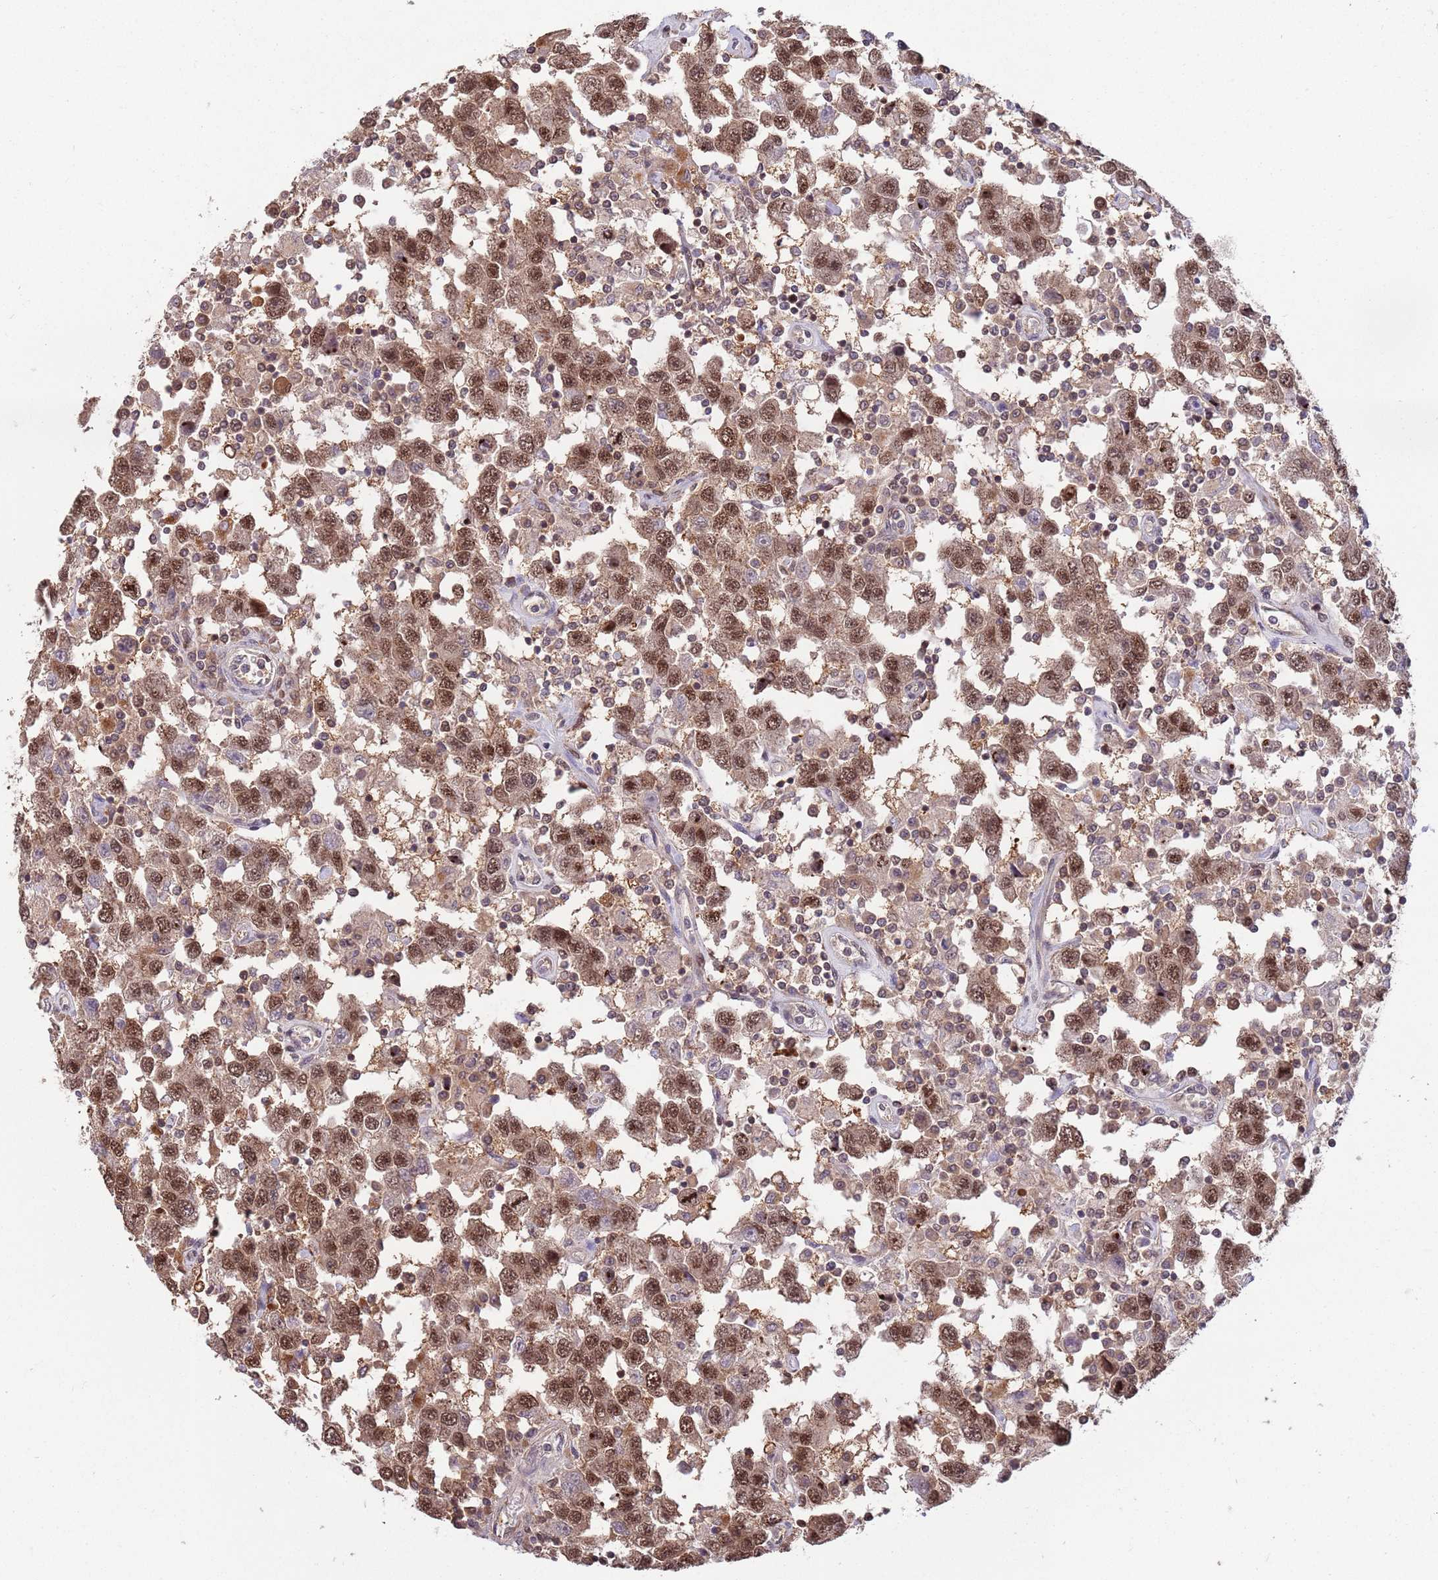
{"staining": {"intensity": "strong", "quantity": ">75%", "location": "nuclear"}, "tissue": "testis cancer", "cell_type": "Tumor cells", "image_type": "cancer", "snomed": [{"axis": "morphology", "description": "Seminoma, NOS"}, {"axis": "topography", "description": "Testis"}], "caption": "Human testis cancer (seminoma) stained with a protein marker reveals strong staining in tumor cells.", "gene": "SALL1", "patient": {"sex": "male", "age": 41}}